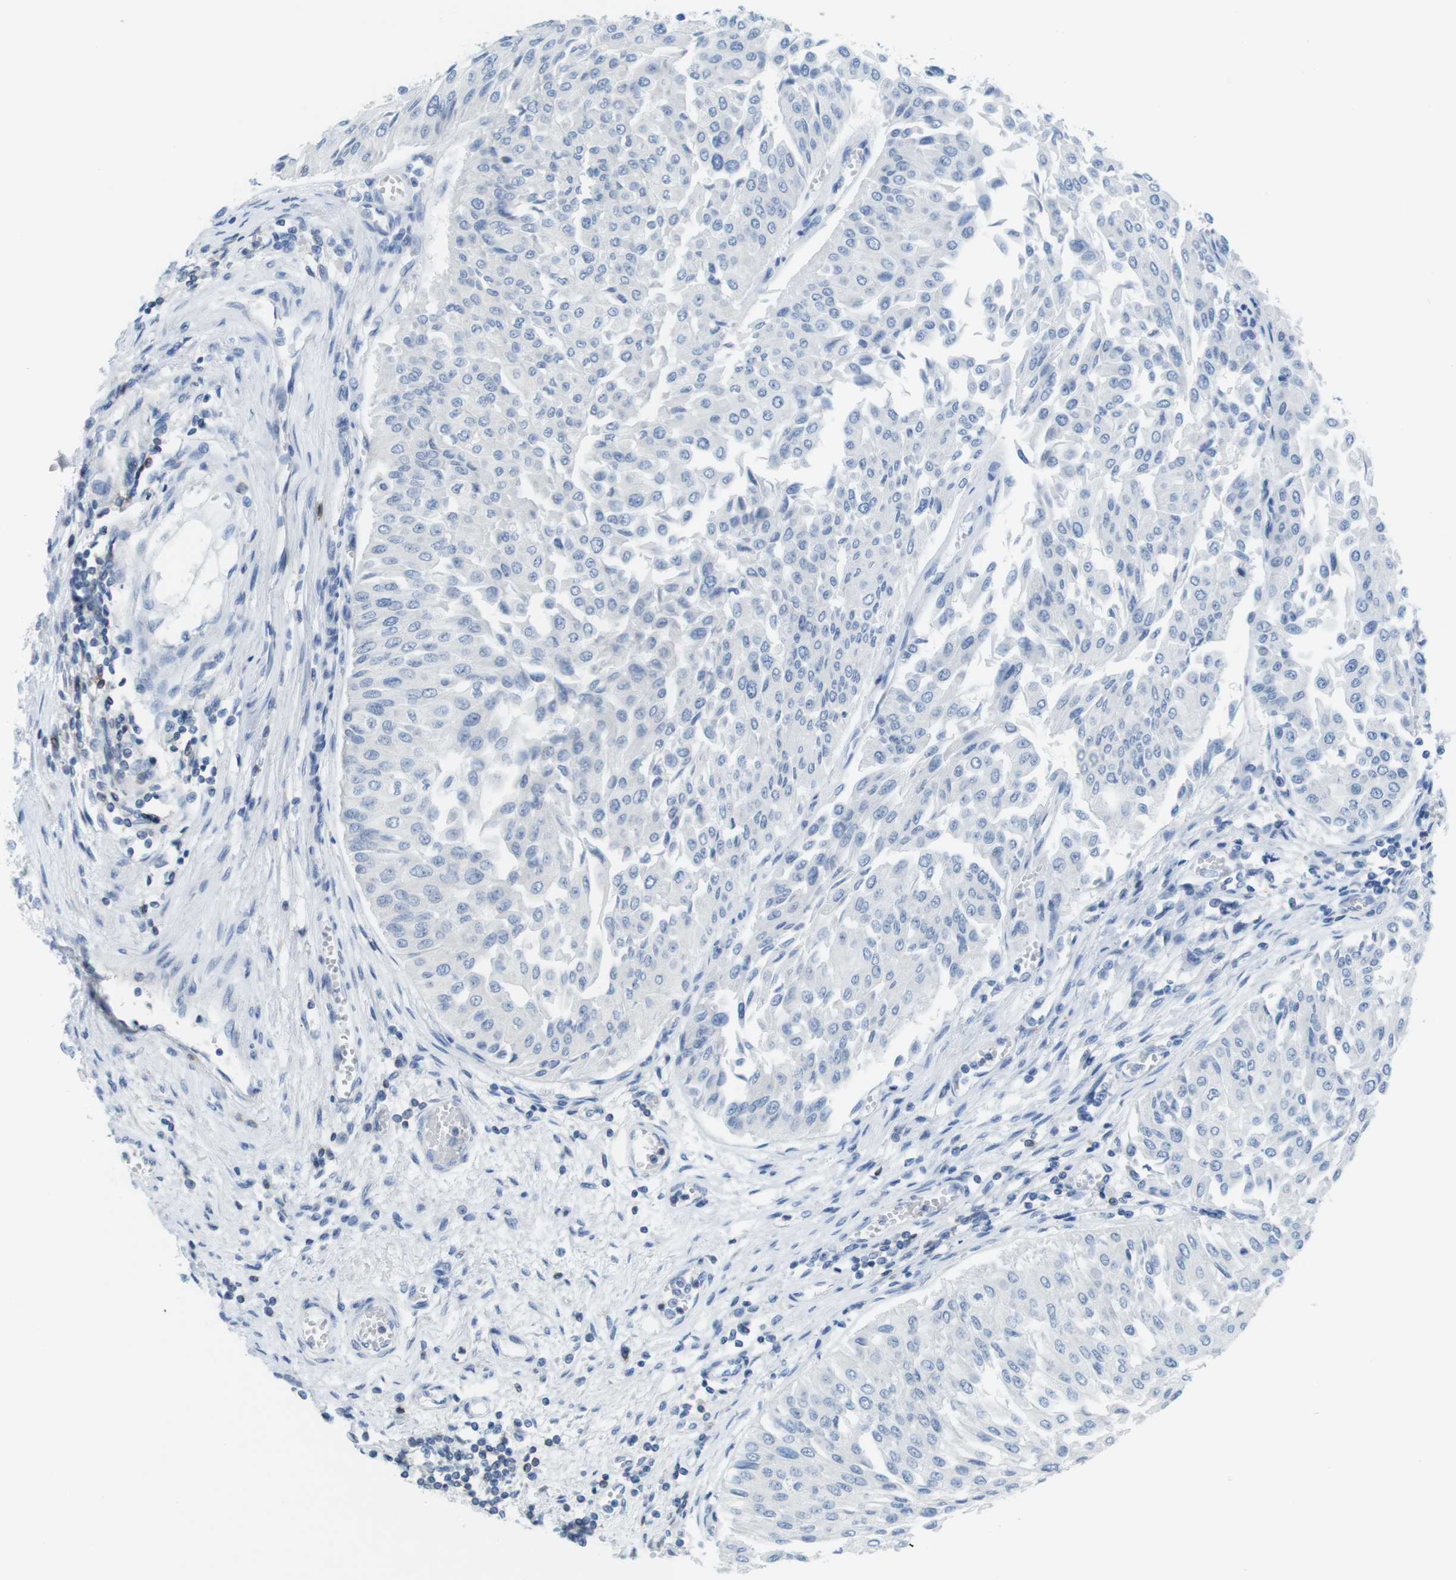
{"staining": {"intensity": "negative", "quantity": "none", "location": "none"}, "tissue": "urothelial cancer", "cell_type": "Tumor cells", "image_type": "cancer", "snomed": [{"axis": "morphology", "description": "Urothelial carcinoma, Low grade"}, {"axis": "topography", "description": "Urinary bladder"}], "caption": "Protein analysis of urothelial cancer demonstrates no significant staining in tumor cells. The staining is performed using DAB (3,3'-diaminobenzidine) brown chromogen with nuclei counter-stained in using hematoxylin.", "gene": "CD5", "patient": {"sex": "male", "age": 67}}